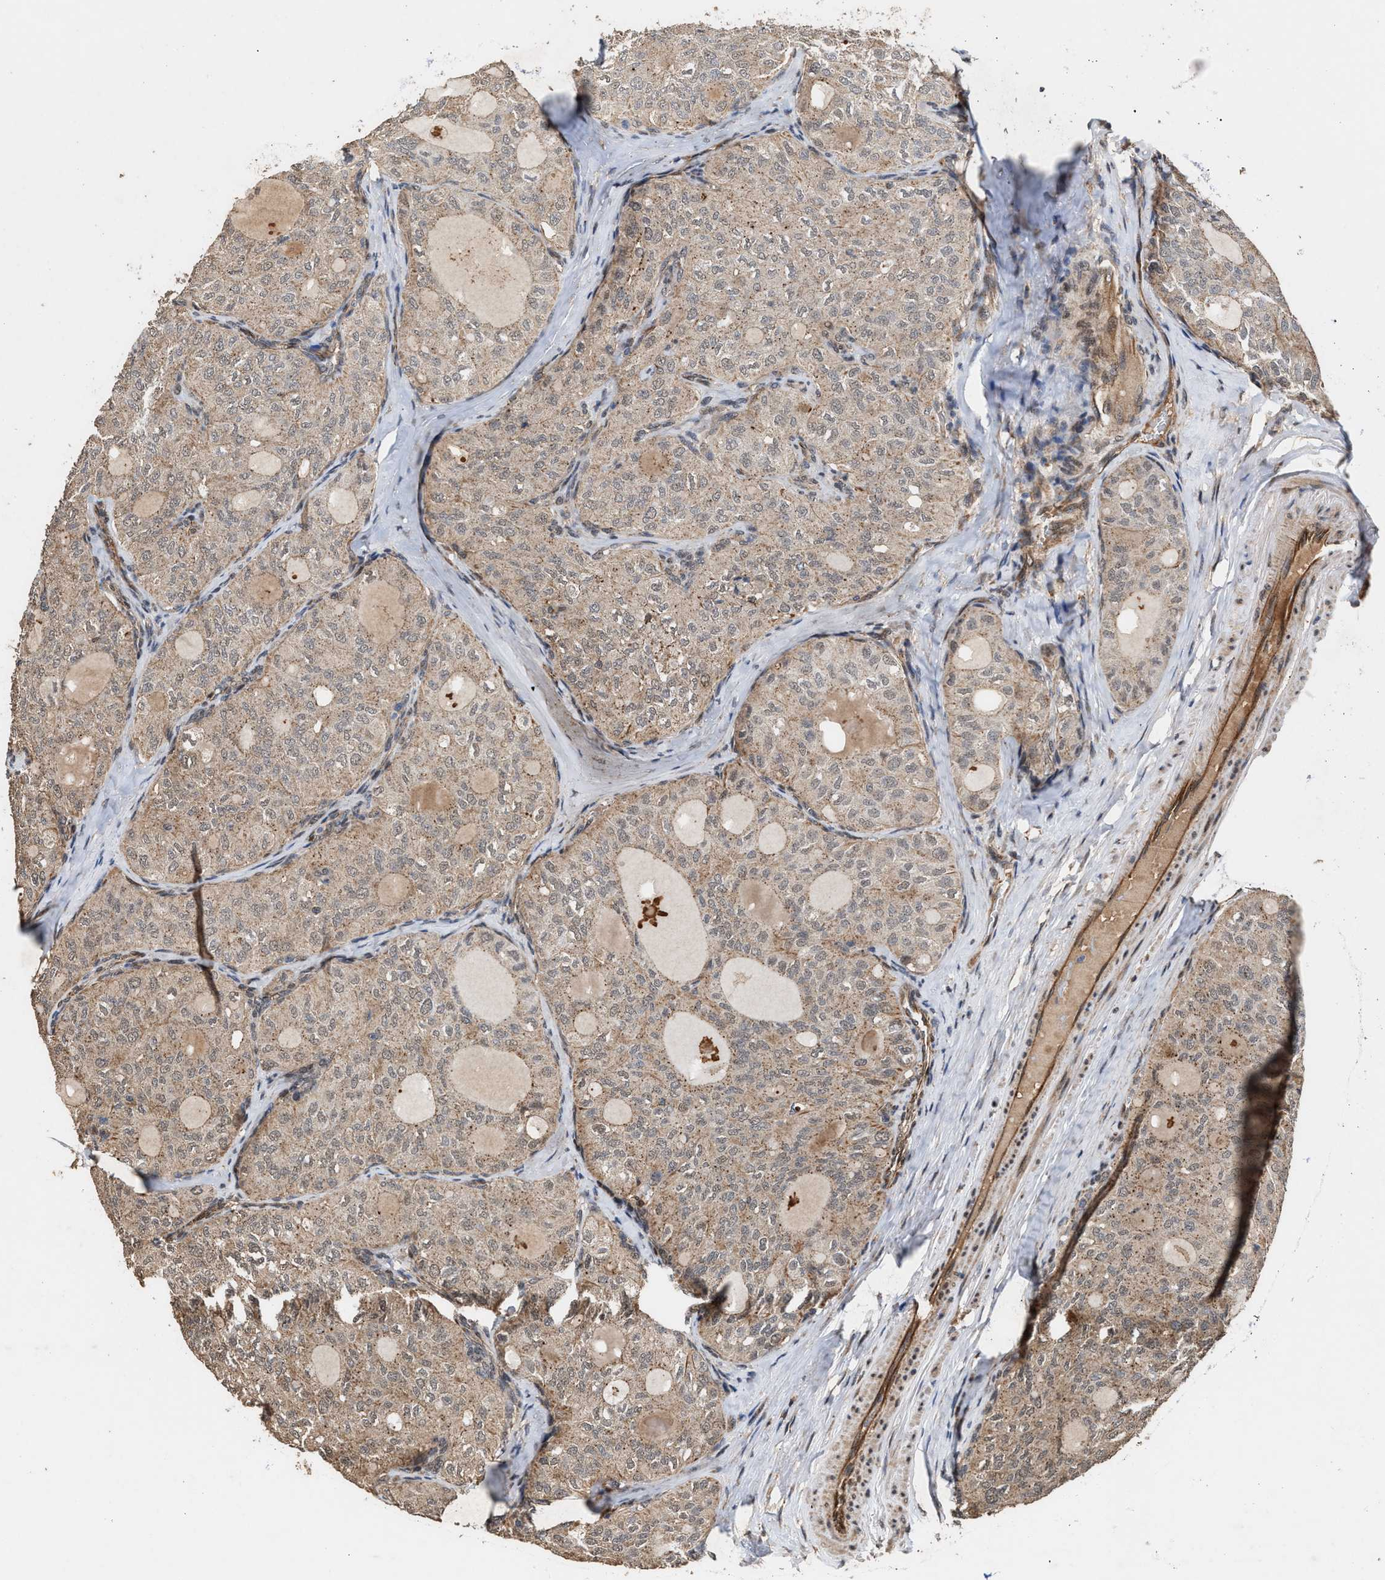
{"staining": {"intensity": "weak", "quantity": ">75%", "location": "cytoplasmic/membranous"}, "tissue": "thyroid cancer", "cell_type": "Tumor cells", "image_type": "cancer", "snomed": [{"axis": "morphology", "description": "Follicular adenoma carcinoma, NOS"}, {"axis": "topography", "description": "Thyroid gland"}], "caption": "An immunohistochemistry (IHC) histopathology image of tumor tissue is shown. Protein staining in brown highlights weak cytoplasmic/membranous positivity in thyroid follicular adenoma carcinoma within tumor cells. The protein is stained brown, and the nuclei are stained in blue (DAB IHC with brightfield microscopy, high magnification).", "gene": "ZNHIT6", "patient": {"sex": "male", "age": 75}}